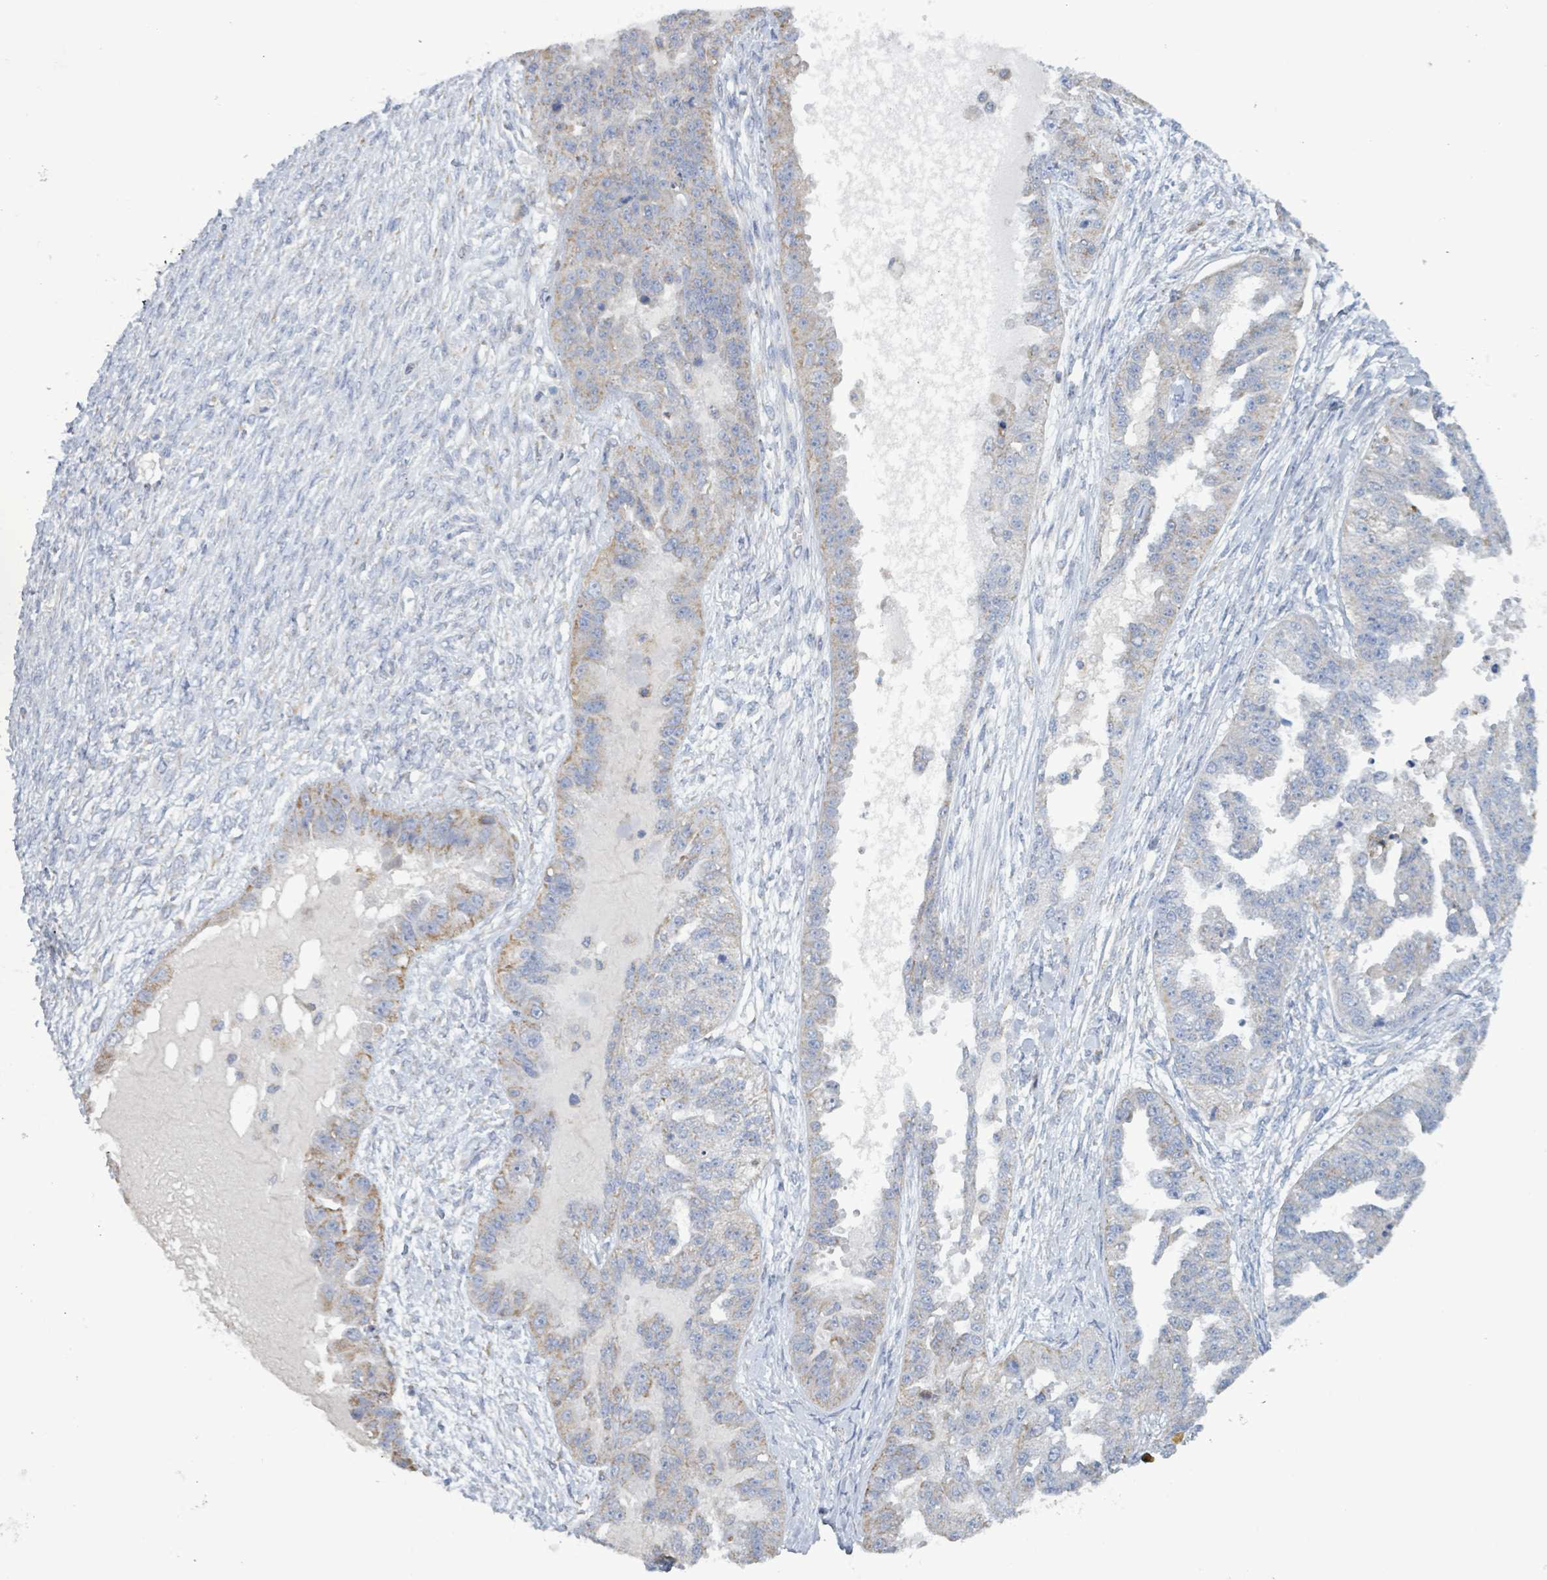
{"staining": {"intensity": "weak", "quantity": "25%-75%", "location": "cytoplasmic/membranous"}, "tissue": "ovarian cancer", "cell_type": "Tumor cells", "image_type": "cancer", "snomed": [{"axis": "morphology", "description": "Cystadenocarcinoma, serous, NOS"}, {"axis": "topography", "description": "Ovary"}], "caption": "Human ovarian cancer stained with a brown dye shows weak cytoplasmic/membranous positive positivity in approximately 25%-75% of tumor cells.", "gene": "AKR1C4", "patient": {"sex": "female", "age": 58}}